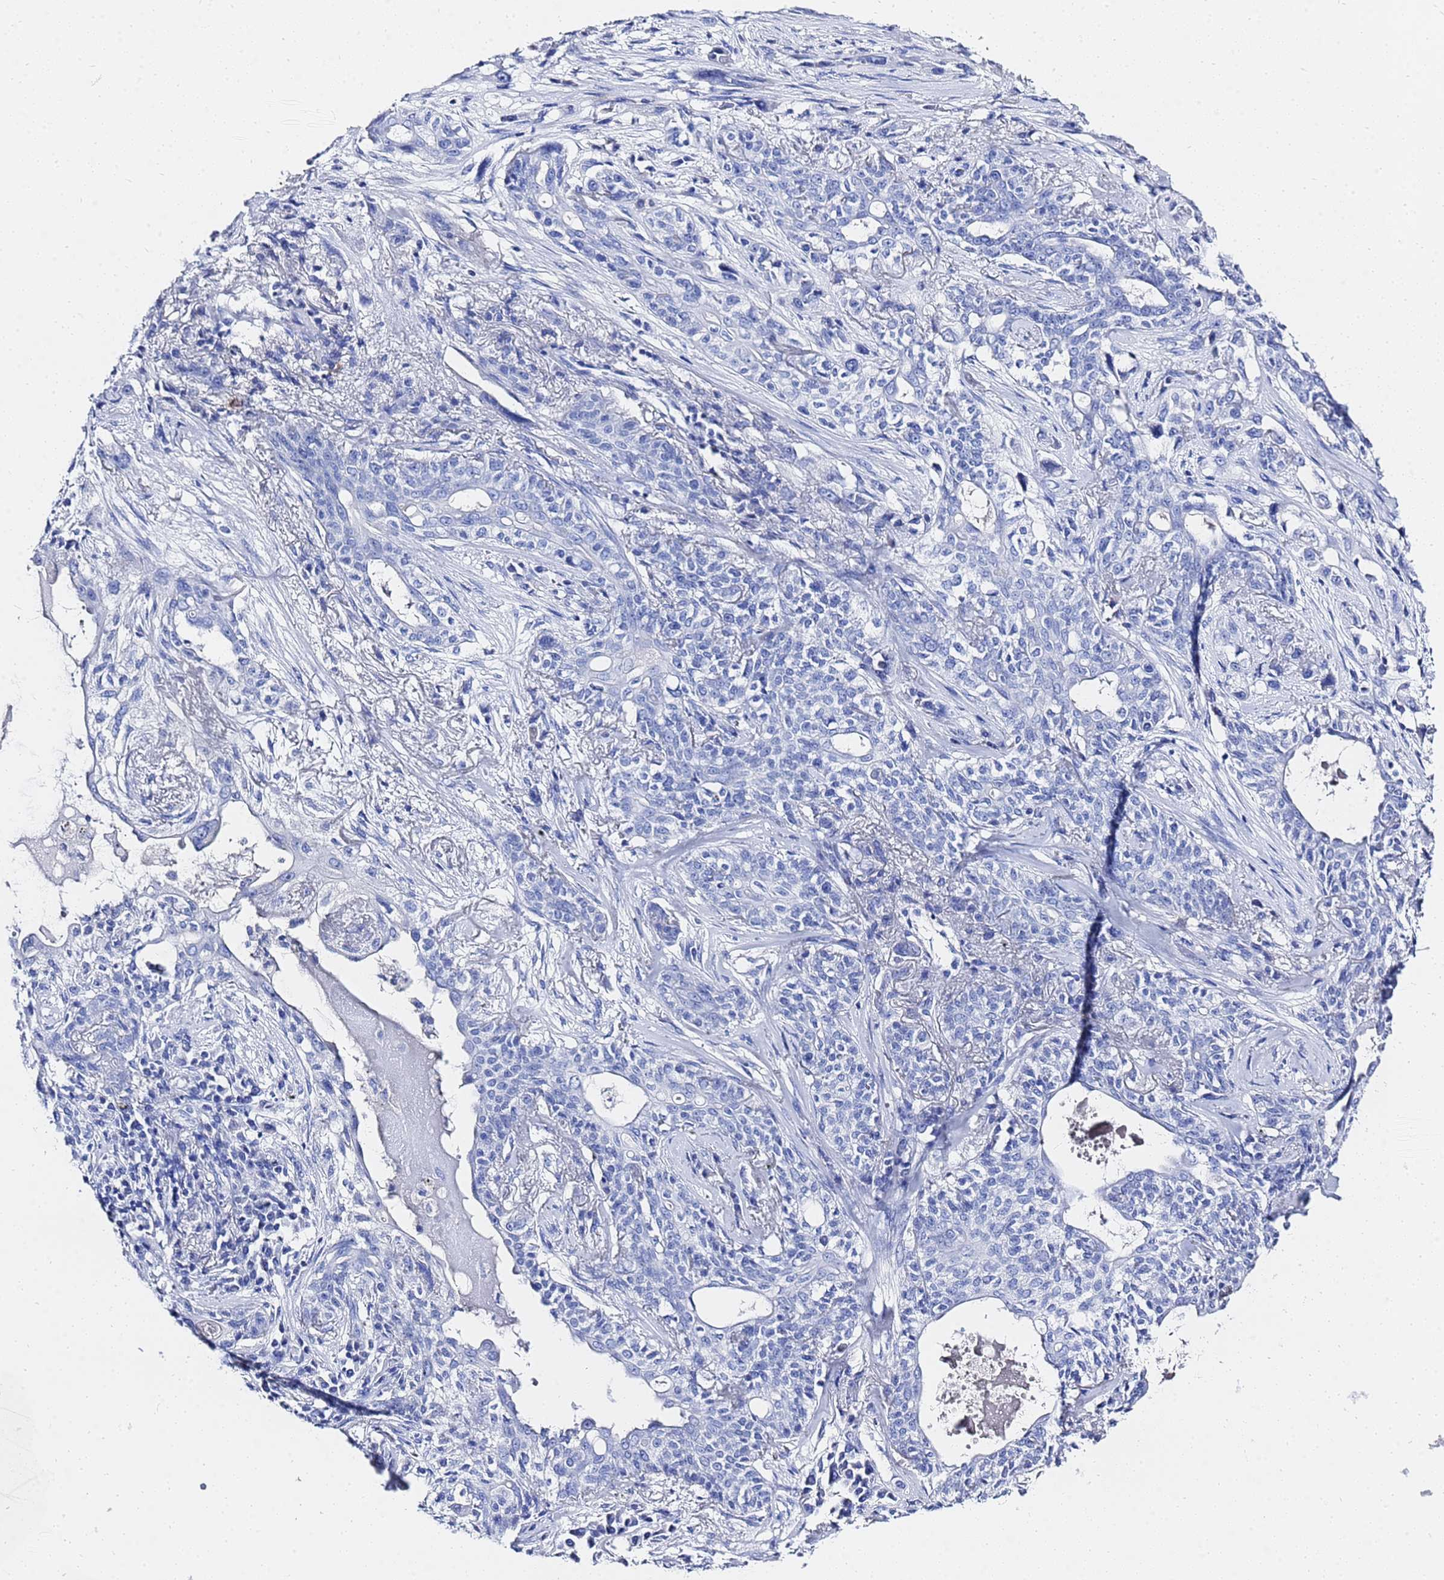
{"staining": {"intensity": "negative", "quantity": "none", "location": "none"}, "tissue": "lung cancer", "cell_type": "Tumor cells", "image_type": "cancer", "snomed": [{"axis": "morphology", "description": "Squamous cell carcinoma, NOS"}, {"axis": "topography", "description": "Lung"}], "caption": "The photomicrograph reveals no staining of tumor cells in lung cancer.", "gene": "GGT1", "patient": {"sex": "female", "age": 70}}